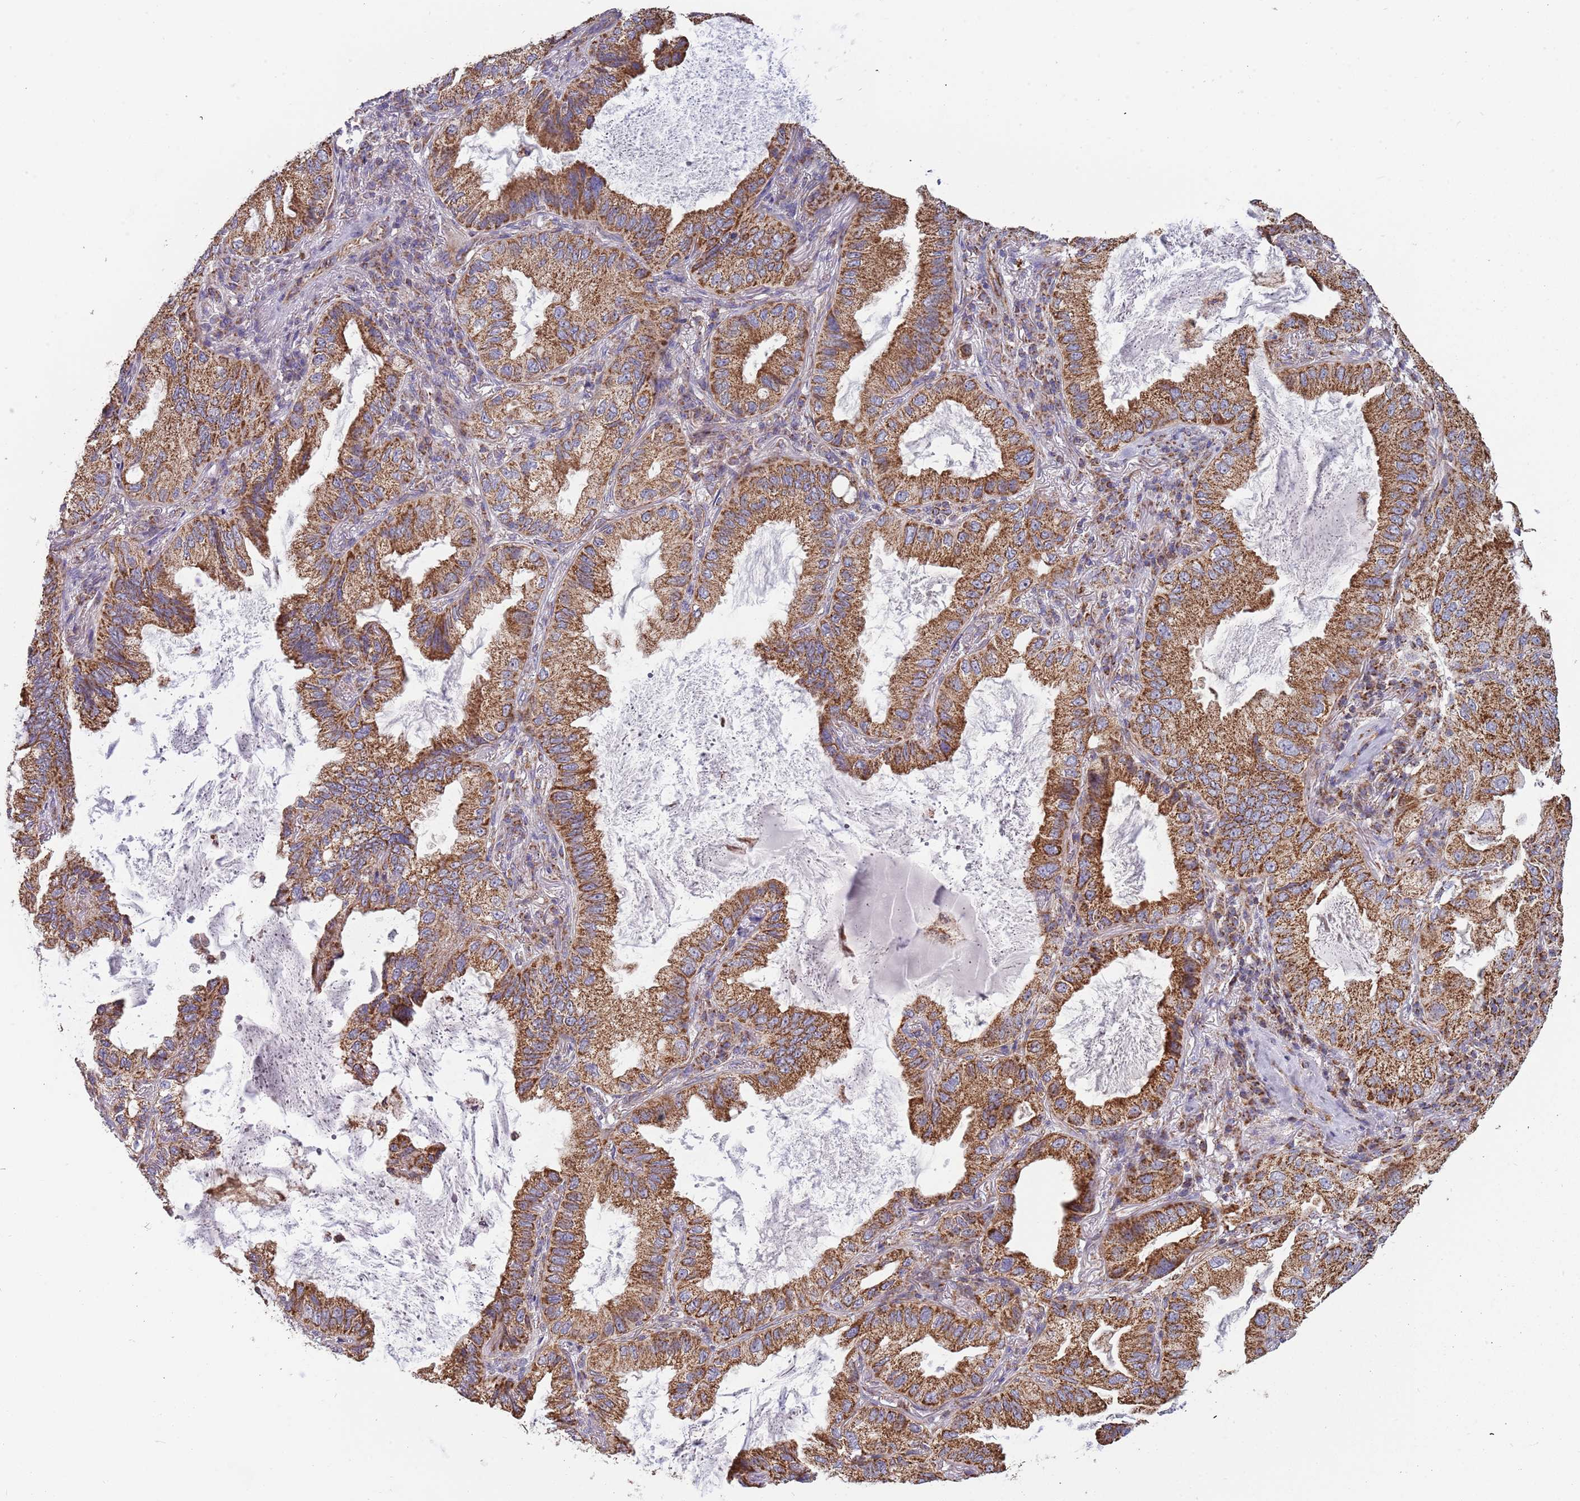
{"staining": {"intensity": "strong", "quantity": ">75%", "location": "cytoplasmic/membranous"}, "tissue": "lung cancer", "cell_type": "Tumor cells", "image_type": "cancer", "snomed": [{"axis": "morphology", "description": "Adenocarcinoma, NOS"}, {"axis": "topography", "description": "Lung"}], "caption": "Tumor cells reveal high levels of strong cytoplasmic/membranous expression in about >75% of cells in human adenocarcinoma (lung).", "gene": "VPS16", "patient": {"sex": "female", "age": 69}}